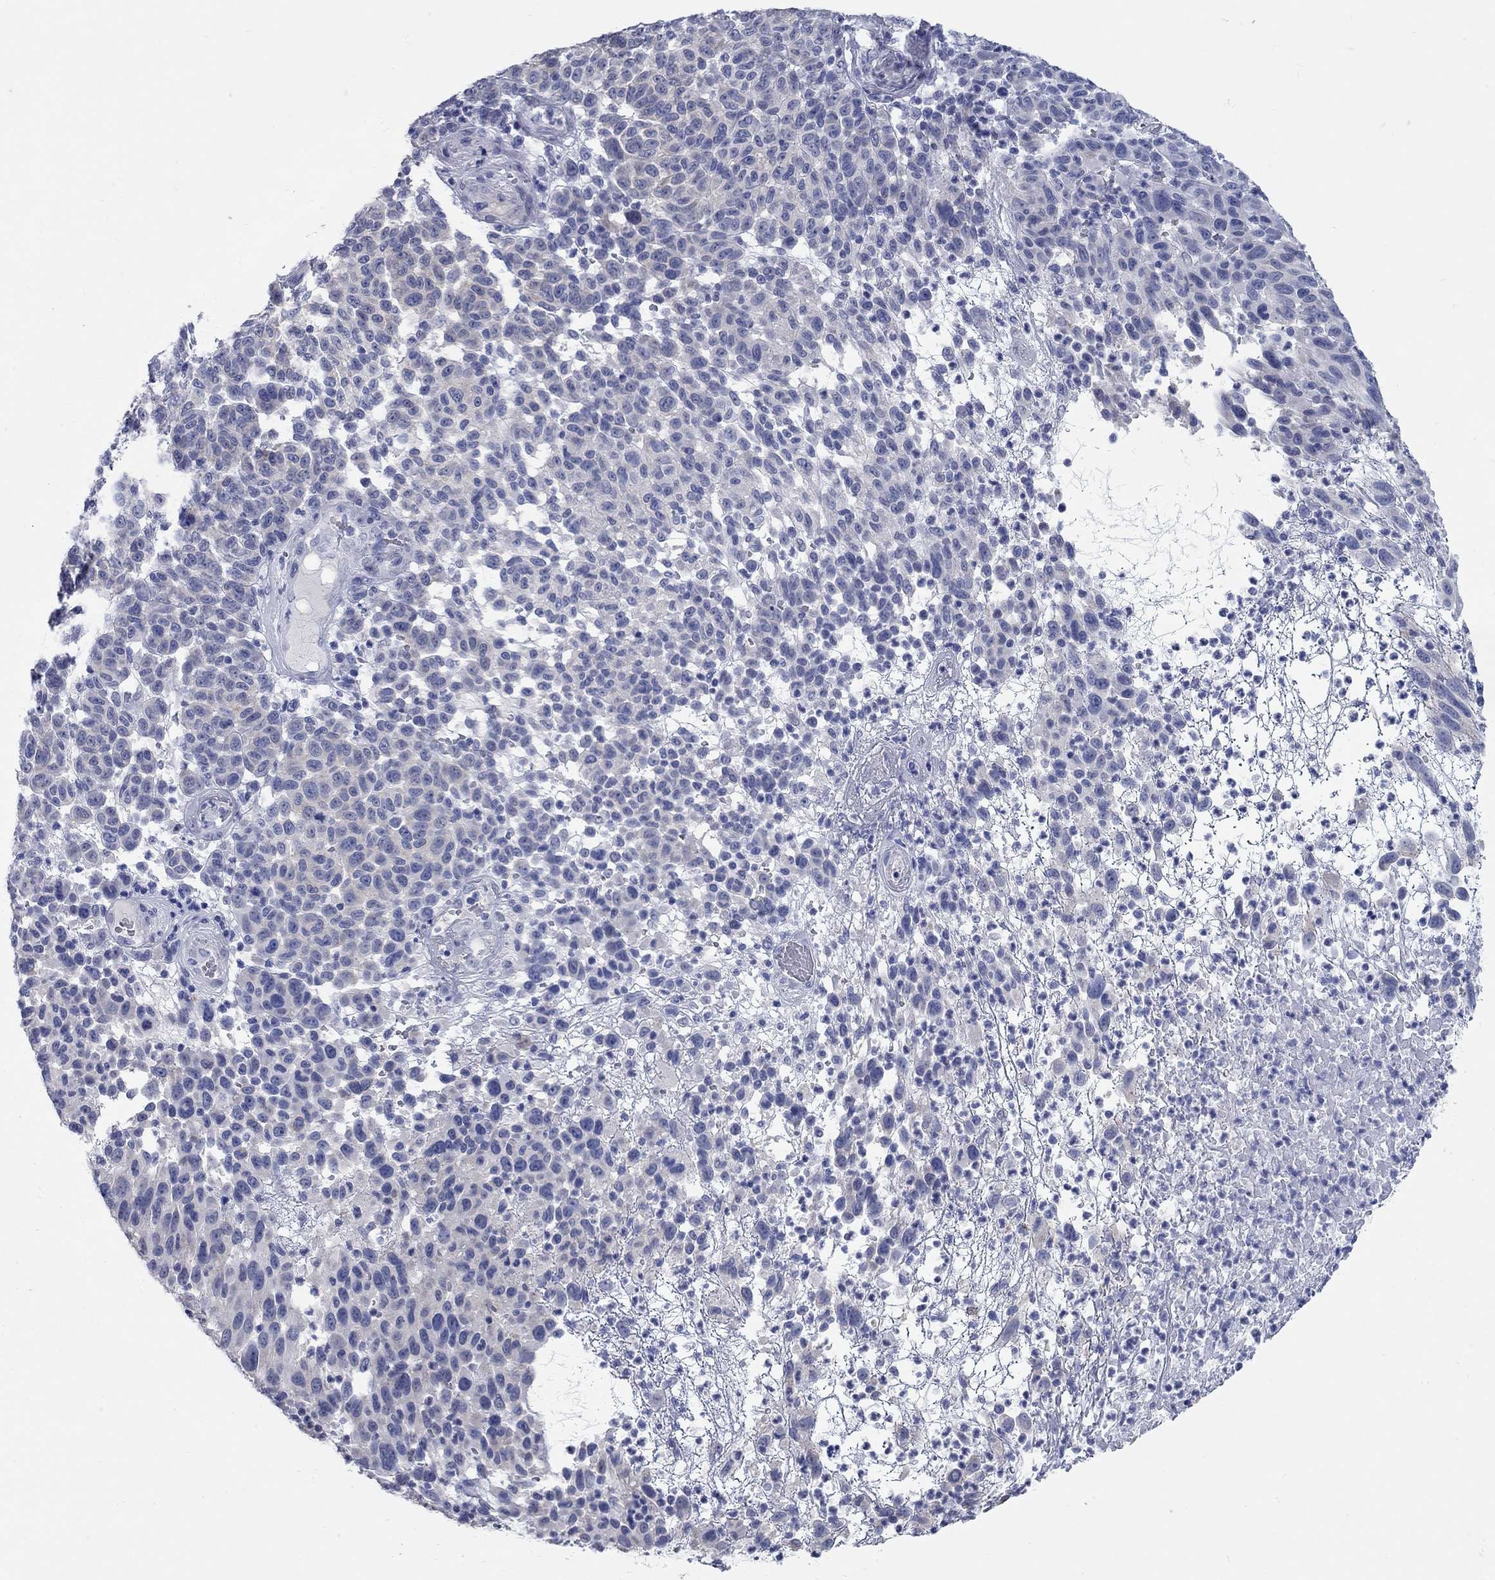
{"staining": {"intensity": "negative", "quantity": "none", "location": "none"}, "tissue": "melanoma", "cell_type": "Tumor cells", "image_type": "cancer", "snomed": [{"axis": "morphology", "description": "Malignant melanoma, NOS"}, {"axis": "topography", "description": "Skin"}], "caption": "The photomicrograph reveals no staining of tumor cells in malignant melanoma. The staining was performed using DAB to visualize the protein expression in brown, while the nuclei were stained in blue with hematoxylin (Magnification: 20x).", "gene": "WASF3", "patient": {"sex": "male", "age": 59}}